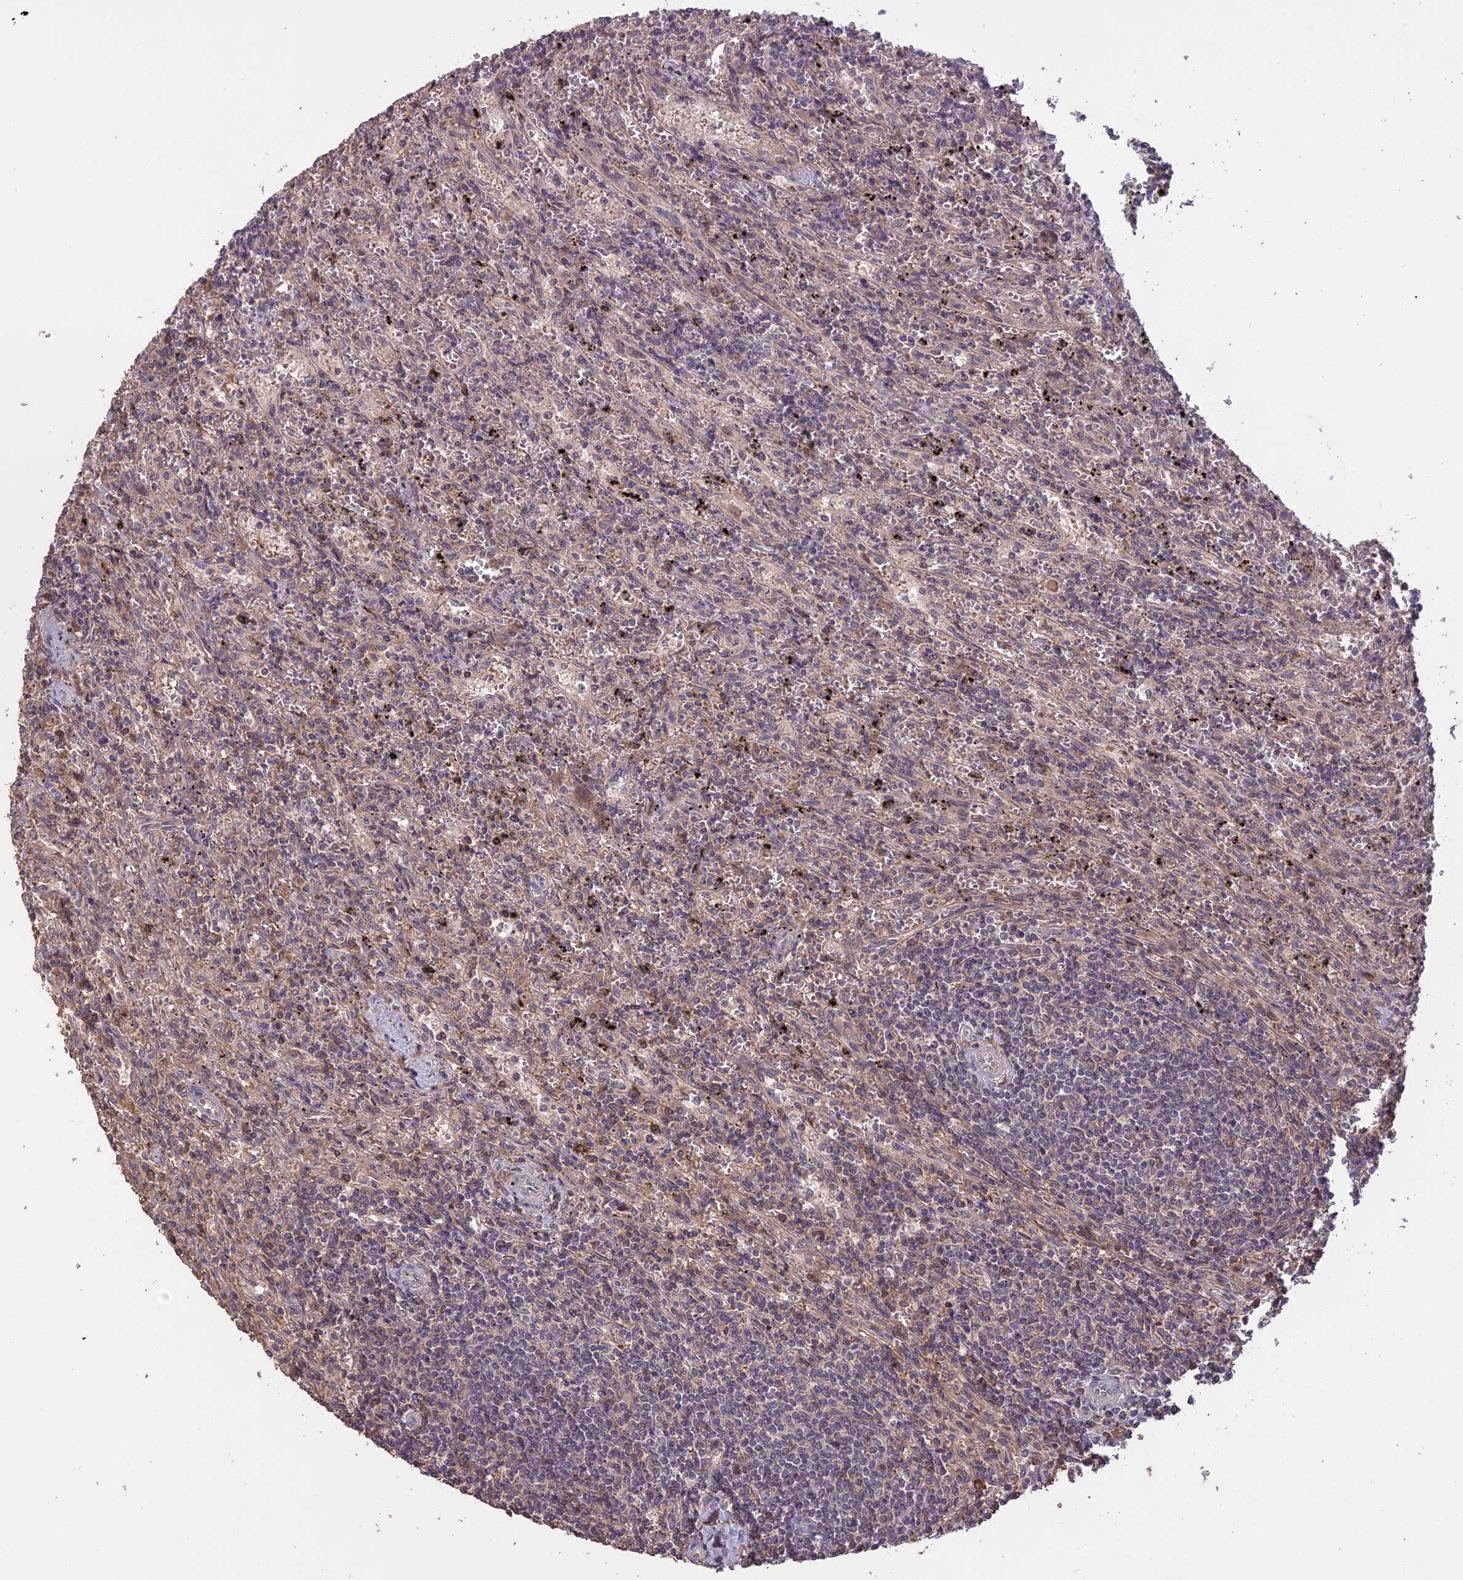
{"staining": {"intensity": "negative", "quantity": "none", "location": "none"}, "tissue": "lymphoma", "cell_type": "Tumor cells", "image_type": "cancer", "snomed": [{"axis": "morphology", "description": "Malignant lymphoma, non-Hodgkin's type, Low grade"}, {"axis": "topography", "description": "Spleen"}], "caption": "A histopathology image of lymphoma stained for a protein shows no brown staining in tumor cells.", "gene": "TIGD7", "patient": {"sex": "male", "age": 76}}